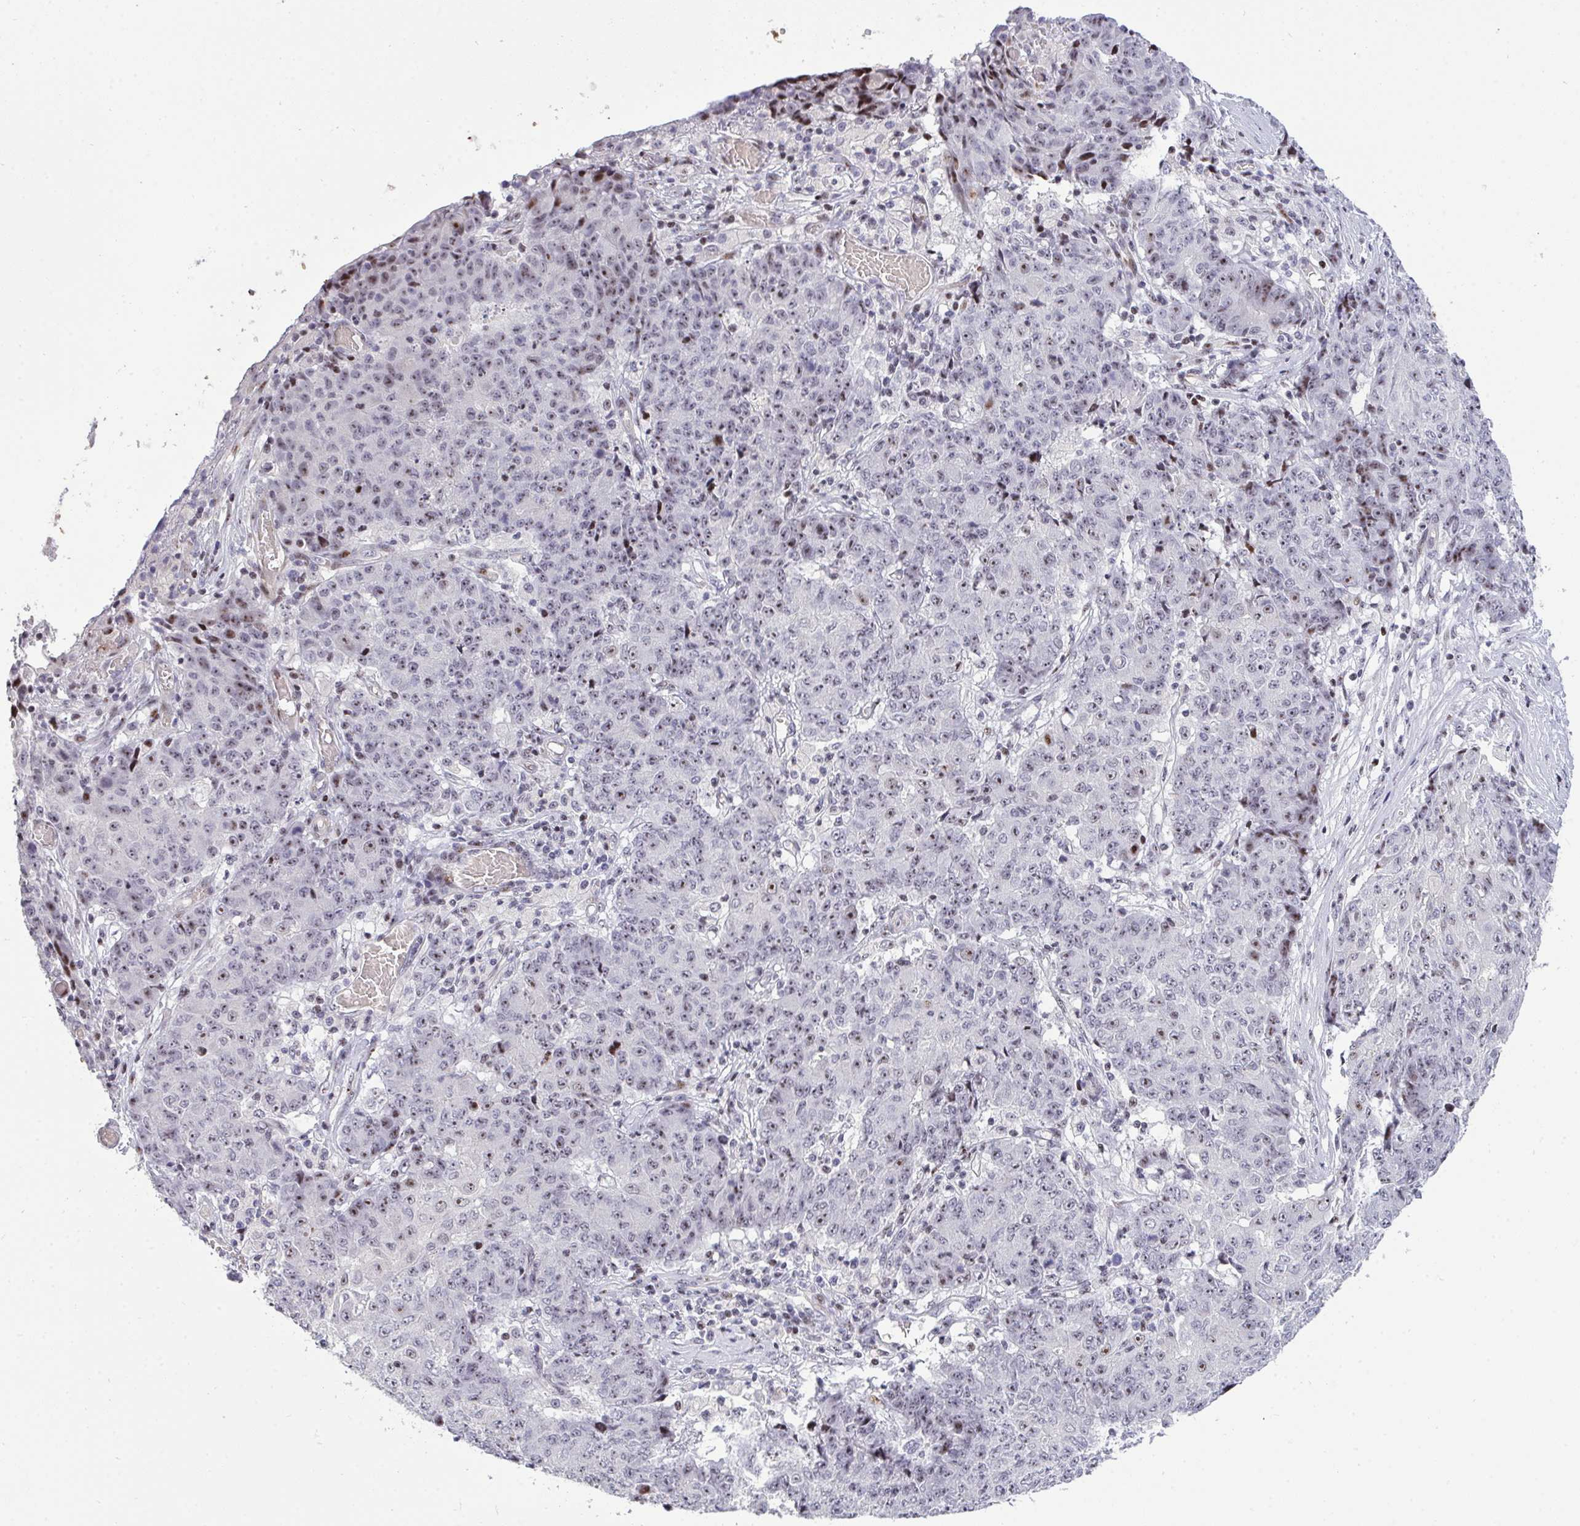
{"staining": {"intensity": "weak", "quantity": ">75%", "location": "nuclear"}, "tissue": "ovarian cancer", "cell_type": "Tumor cells", "image_type": "cancer", "snomed": [{"axis": "morphology", "description": "Carcinoma, endometroid"}, {"axis": "topography", "description": "Ovary"}], "caption": "This is a histology image of immunohistochemistry (IHC) staining of endometroid carcinoma (ovarian), which shows weak positivity in the nuclear of tumor cells.", "gene": "PLPPR3", "patient": {"sex": "female", "age": 42}}